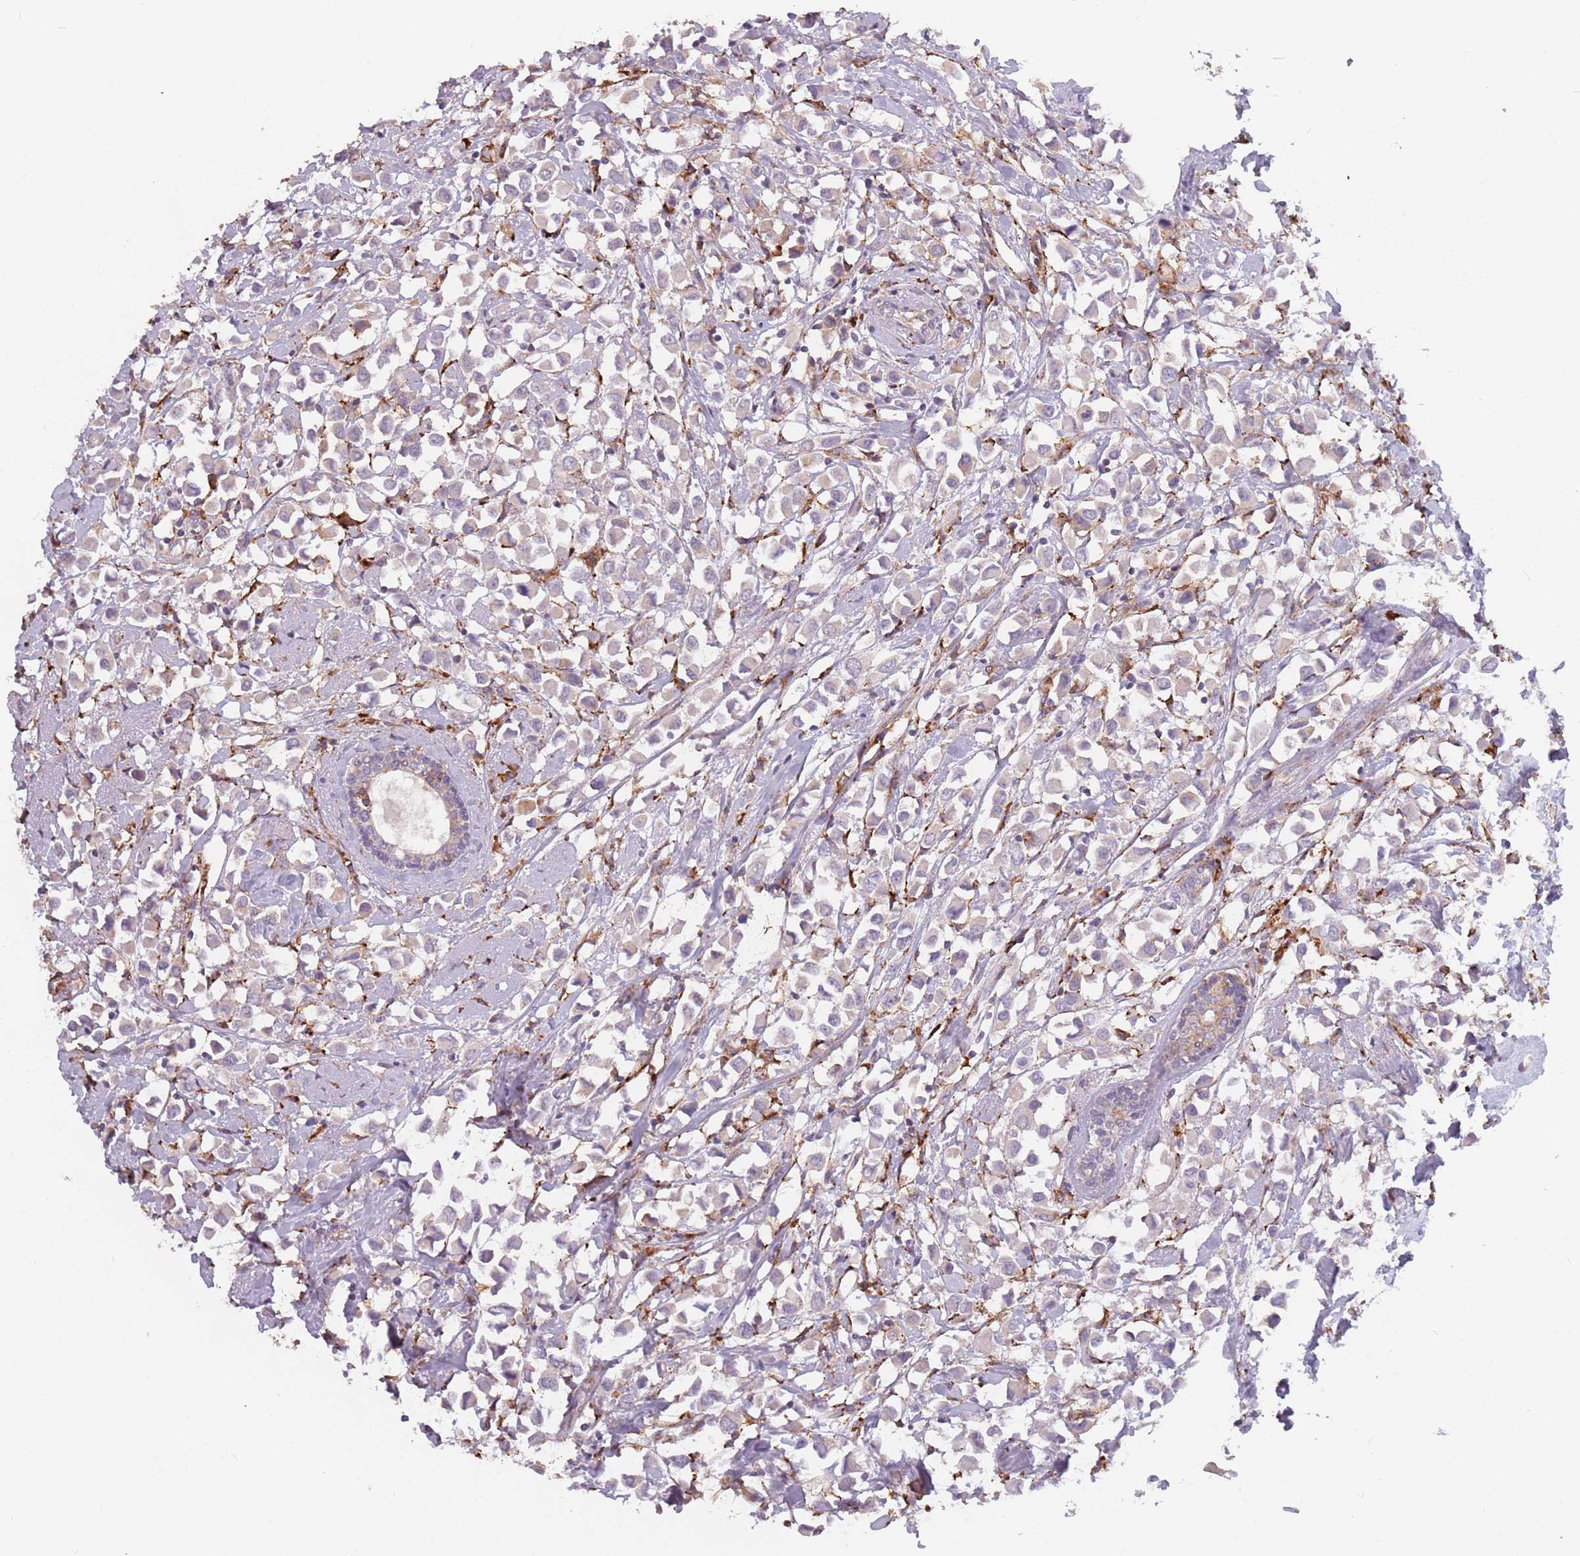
{"staining": {"intensity": "weak", "quantity": "<25%", "location": "cytoplasmic/membranous"}, "tissue": "breast cancer", "cell_type": "Tumor cells", "image_type": "cancer", "snomed": [{"axis": "morphology", "description": "Duct carcinoma"}, {"axis": "topography", "description": "Breast"}], "caption": "Tumor cells show no significant protein staining in breast cancer (infiltrating ductal carcinoma).", "gene": "RPS9", "patient": {"sex": "female", "age": 61}}